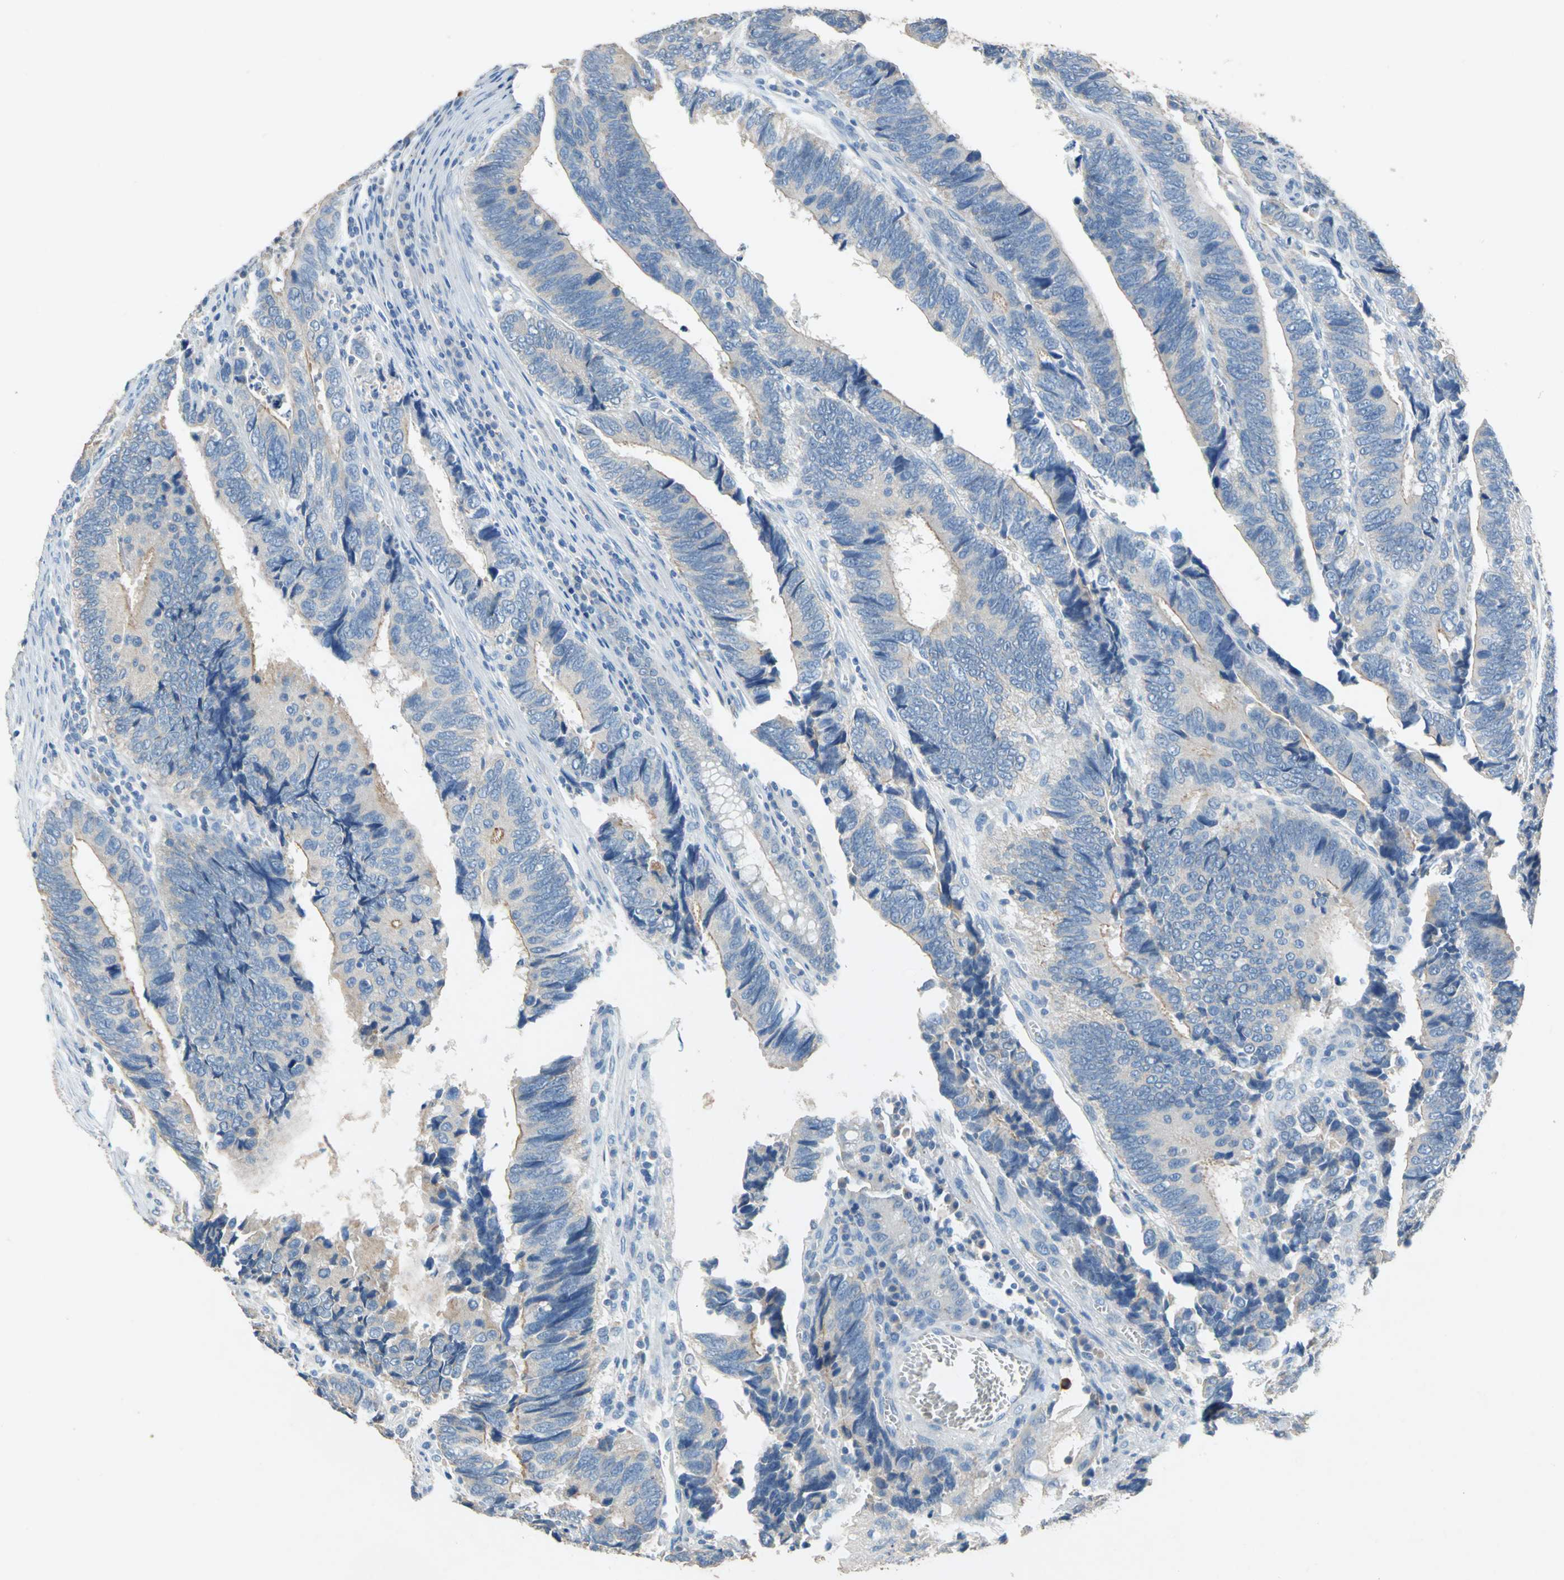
{"staining": {"intensity": "weak", "quantity": ">75%", "location": "cytoplasmic/membranous"}, "tissue": "colorectal cancer", "cell_type": "Tumor cells", "image_type": "cancer", "snomed": [{"axis": "morphology", "description": "Adenocarcinoma, NOS"}, {"axis": "topography", "description": "Colon"}], "caption": "A brown stain shows weak cytoplasmic/membranous expression of a protein in colorectal cancer tumor cells.", "gene": "ADAMTS5", "patient": {"sex": "male", "age": 72}}